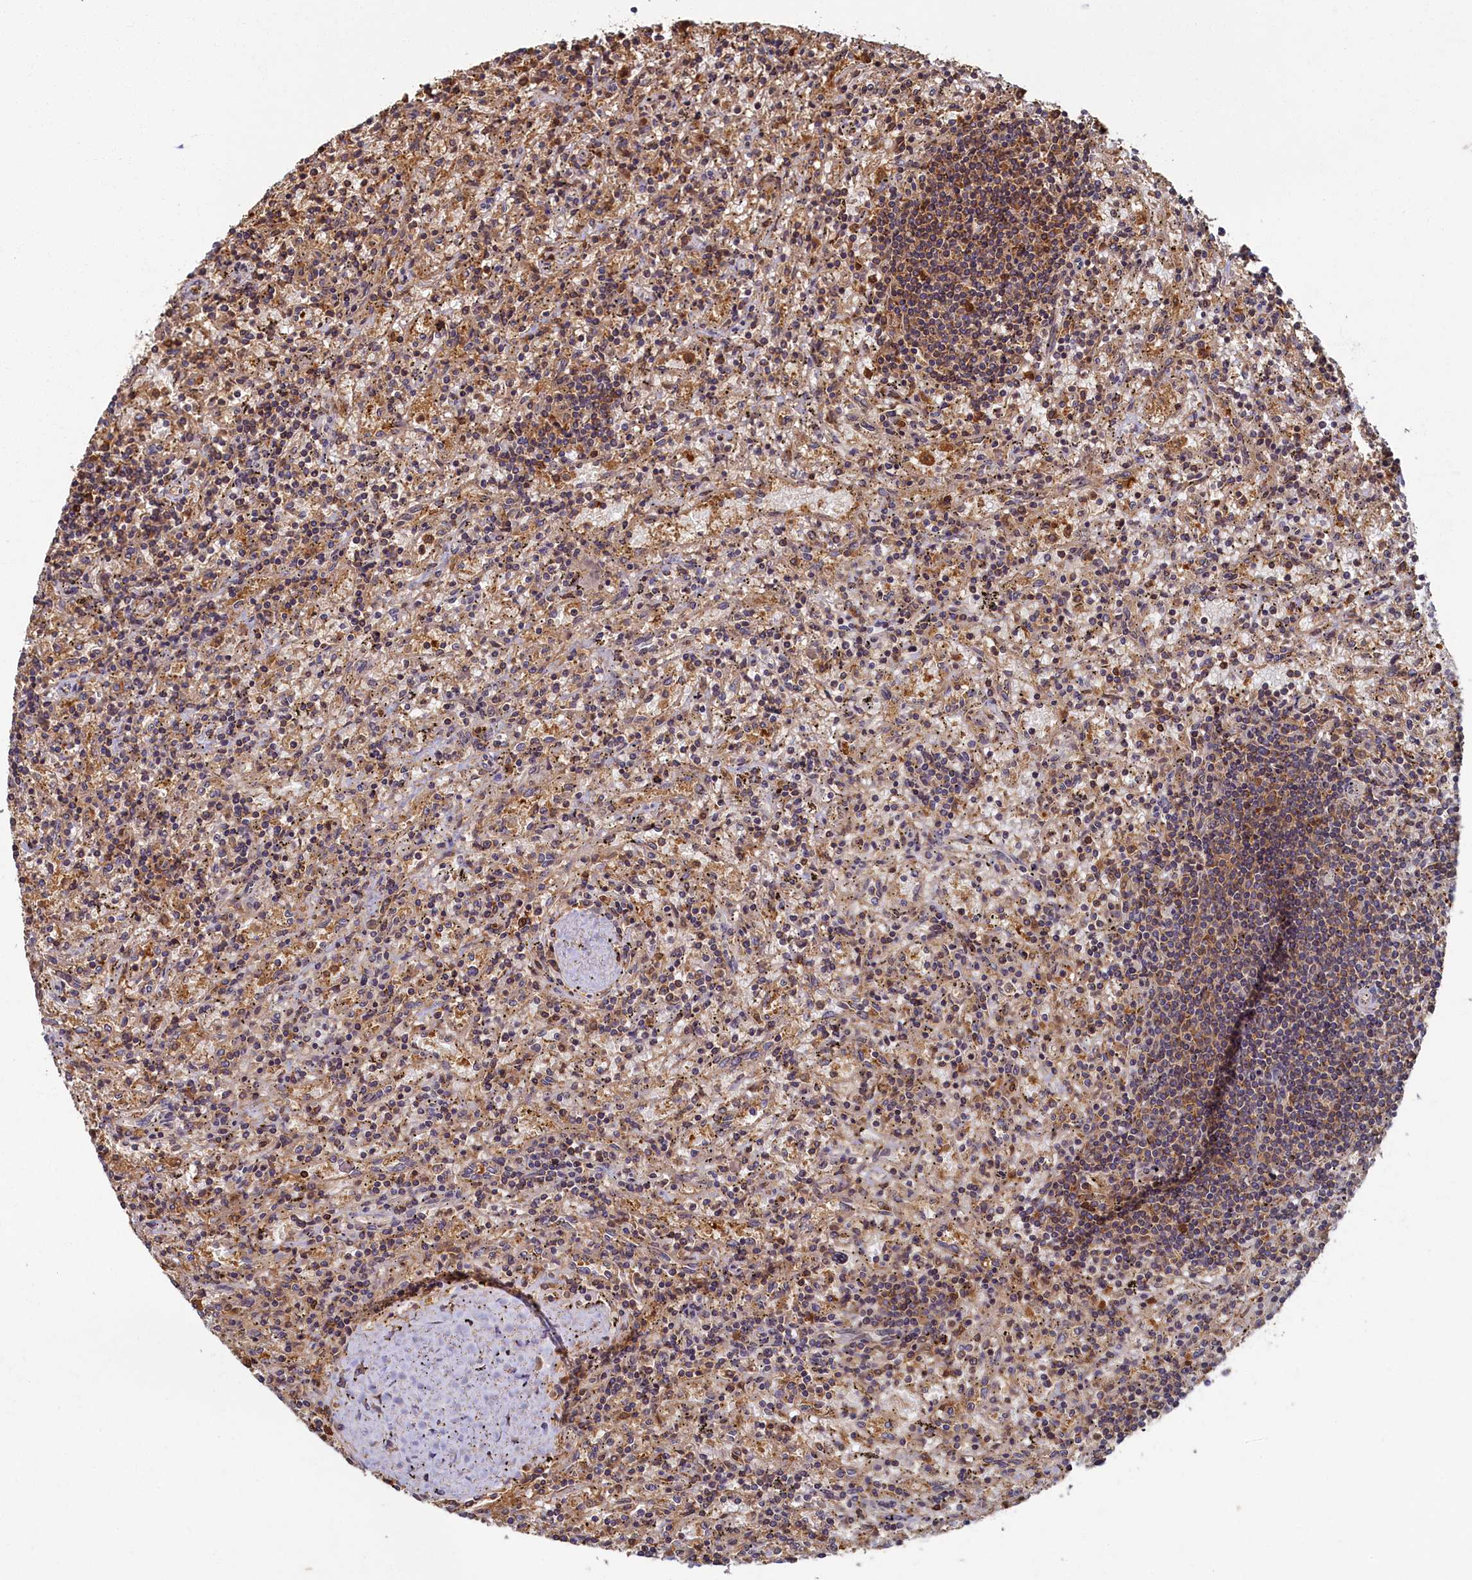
{"staining": {"intensity": "moderate", "quantity": ">75%", "location": "cytoplasmic/membranous"}, "tissue": "lymphoma", "cell_type": "Tumor cells", "image_type": "cancer", "snomed": [{"axis": "morphology", "description": "Malignant lymphoma, non-Hodgkin's type, Low grade"}, {"axis": "topography", "description": "Spleen"}], "caption": "Tumor cells exhibit medium levels of moderate cytoplasmic/membranous staining in about >75% of cells in human low-grade malignant lymphoma, non-Hodgkin's type.", "gene": "TIMM8B", "patient": {"sex": "male", "age": 76}}